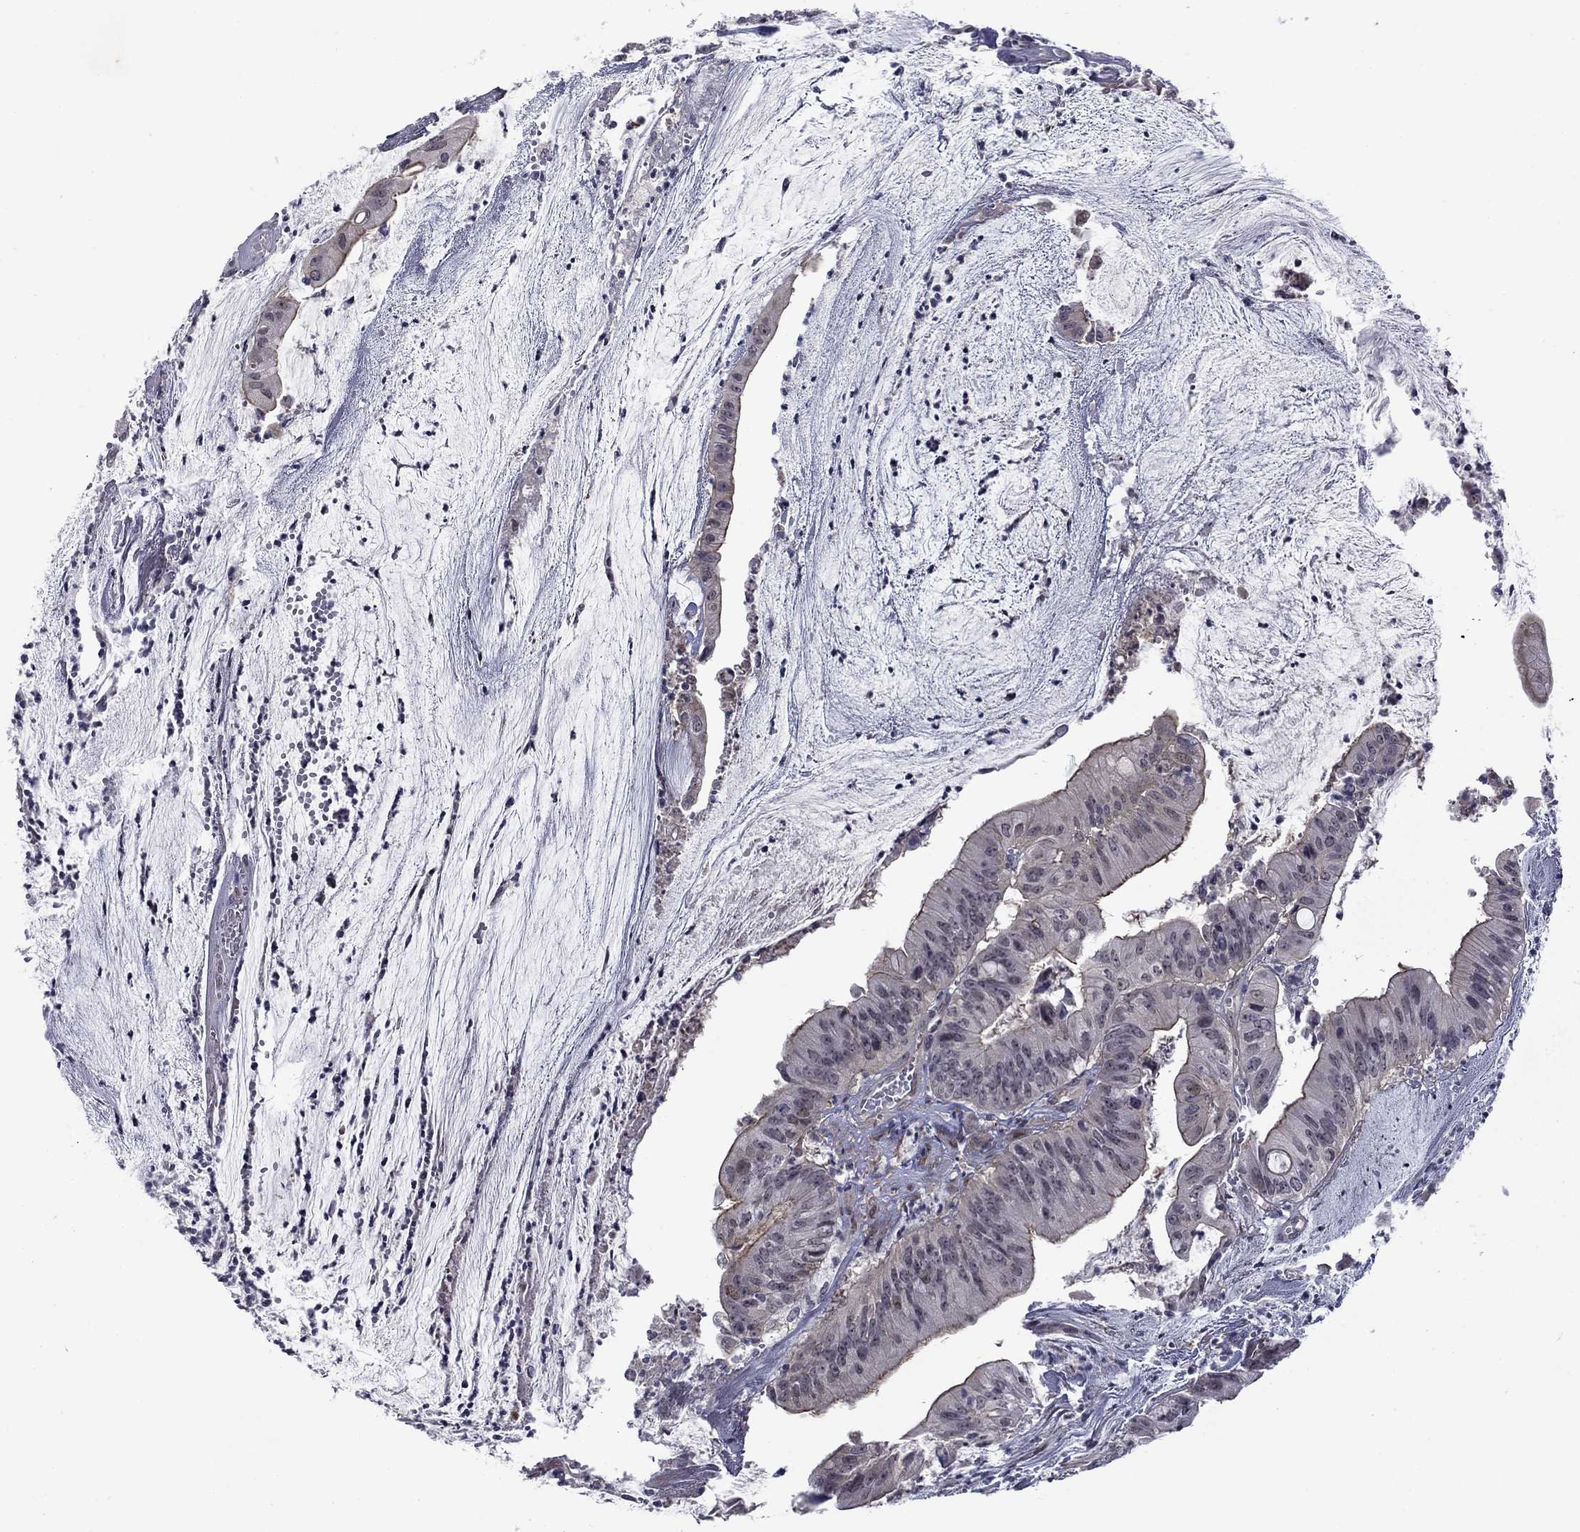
{"staining": {"intensity": "negative", "quantity": "none", "location": "none"}, "tissue": "colorectal cancer", "cell_type": "Tumor cells", "image_type": "cancer", "snomed": [{"axis": "morphology", "description": "Adenocarcinoma, NOS"}, {"axis": "topography", "description": "Colon"}], "caption": "Colorectal cancer was stained to show a protein in brown. There is no significant staining in tumor cells.", "gene": "B3GAT1", "patient": {"sex": "female", "age": 69}}